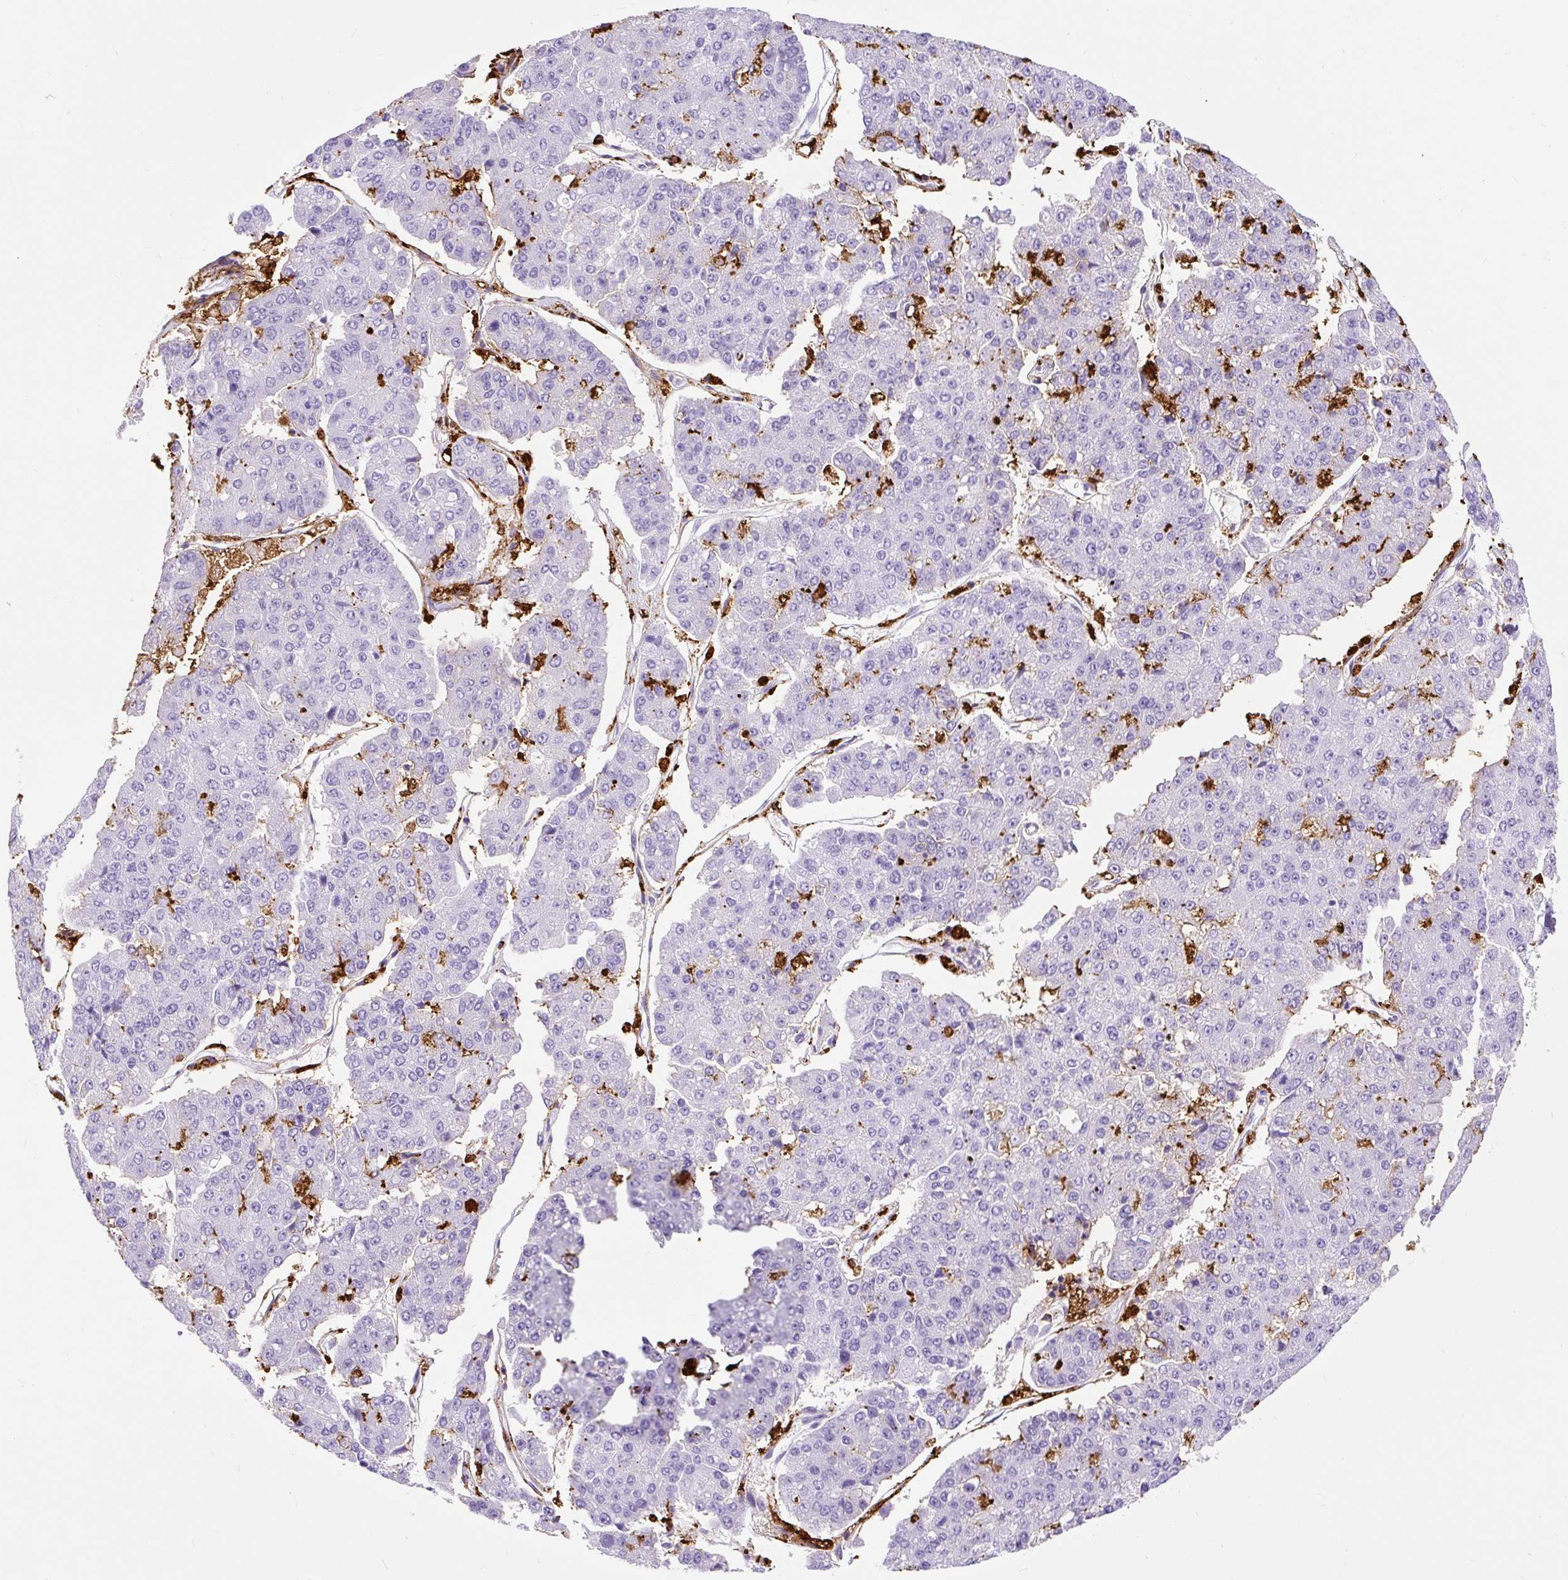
{"staining": {"intensity": "negative", "quantity": "none", "location": "none"}, "tissue": "pancreatic cancer", "cell_type": "Tumor cells", "image_type": "cancer", "snomed": [{"axis": "morphology", "description": "Adenocarcinoma, NOS"}, {"axis": "topography", "description": "Pancreas"}], "caption": "DAB immunohistochemical staining of human pancreatic cancer (adenocarcinoma) exhibits no significant positivity in tumor cells.", "gene": "HLA-DRA", "patient": {"sex": "male", "age": 50}}